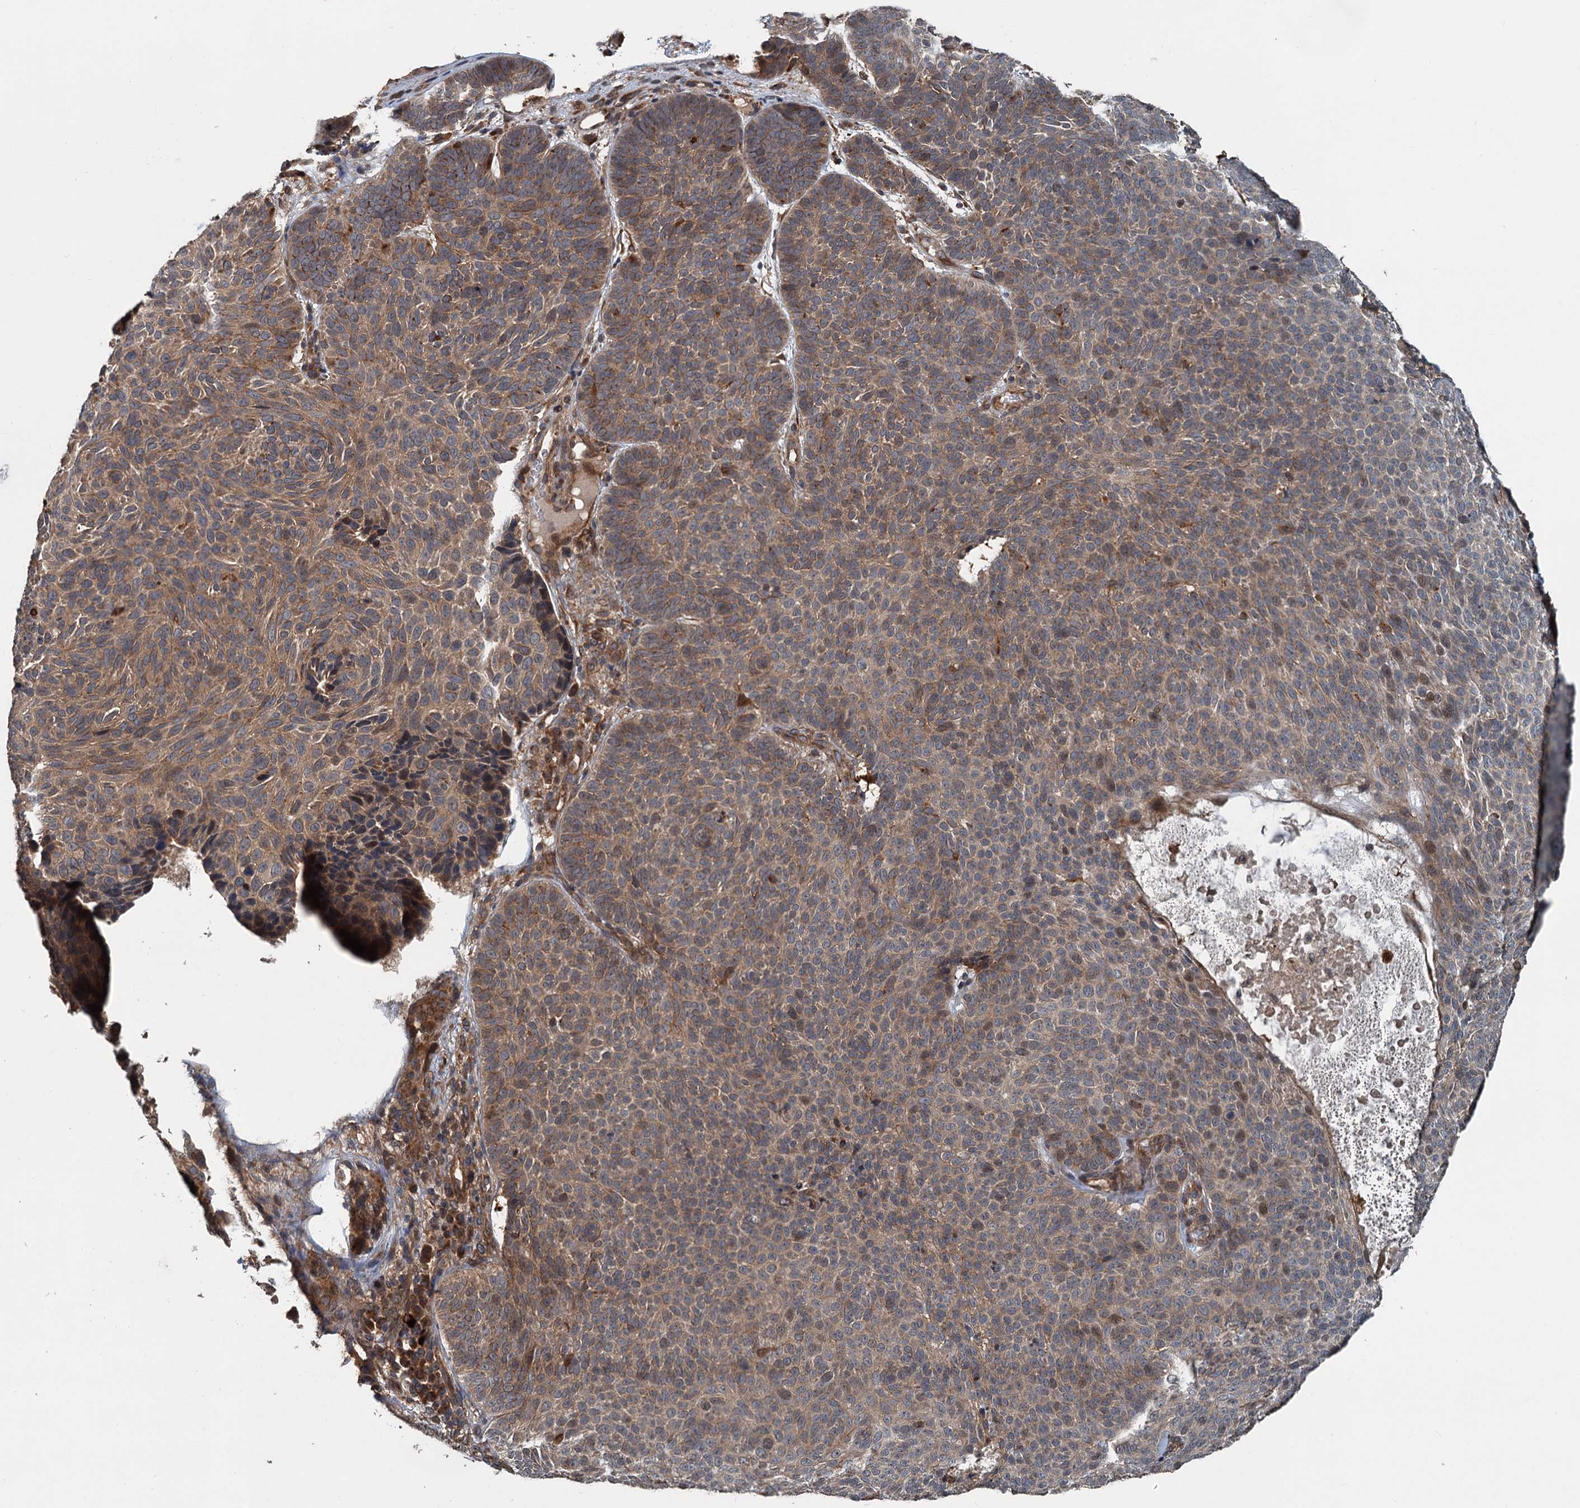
{"staining": {"intensity": "moderate", "quantity": "25%-75%", "location": "cytoplasmic/membranous"}, "tissue": "skin cancer", "cell_type": "Tumor cells", "image_type": "cancer", "snomed": [{"axis": "morphology", "description": "Basal cell carcinoma"}, {"axis": "topography", "description": "Skin"}], "caption": "IHC of skin cancer reveals medium levels of moderate cytoplasmic/membranous expression in about 25%-75% of tumor cells.", "gene": "TEDC1", "patient": {"sex": "male", "age": 85}}